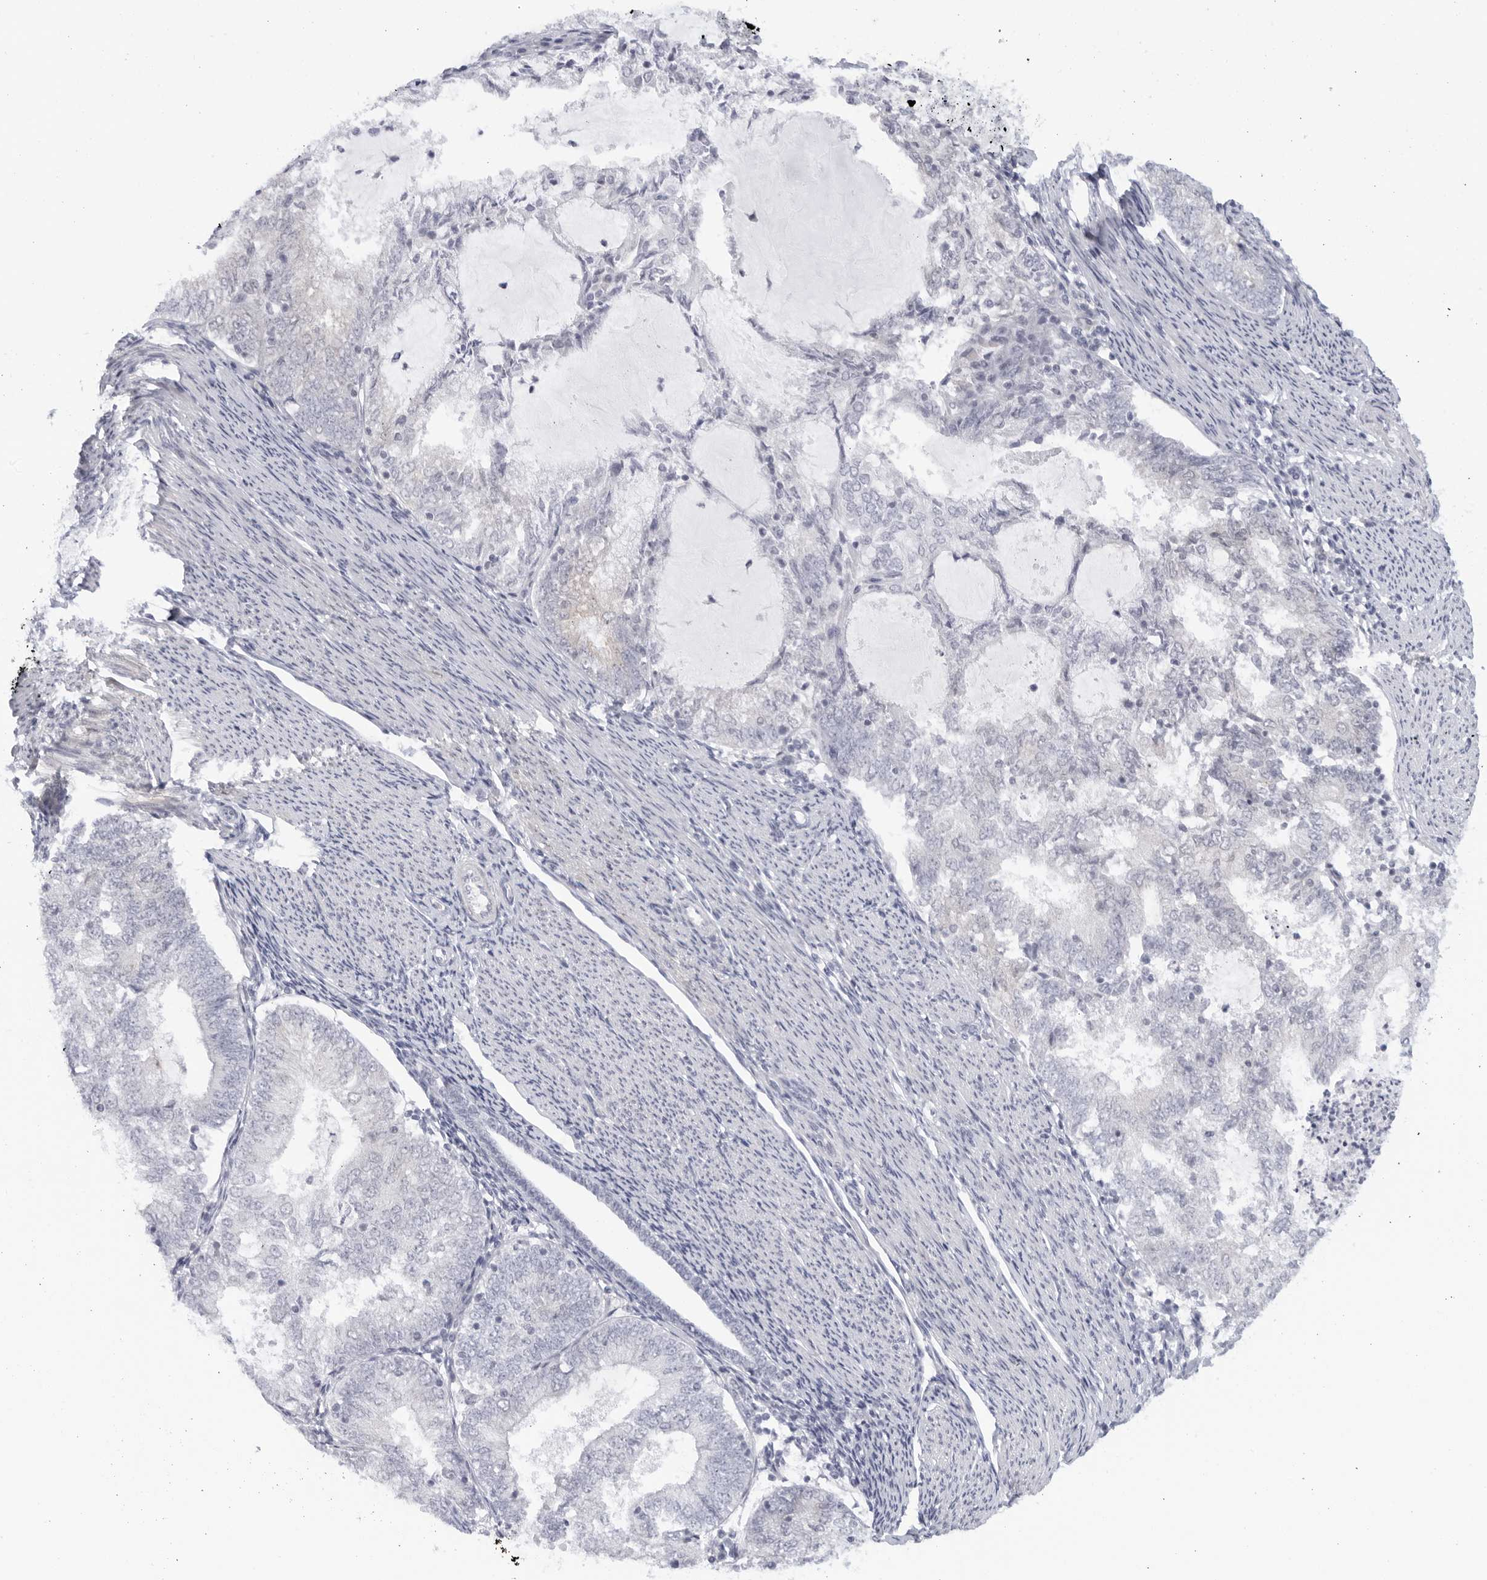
{"staining": {"intensity": "negative", "quantity": "none", "location": "none"}, "tissue": "endometrial cancer", "cell_type": "Tumor cells", "image_type": "cancer", "snomed": [{"axis": "morphology", "description": "Adenocarcinoma, NOS"}, {"axis": "topography", "description": "Endometrium"}], "caption": "Immunohistochemistry image of neoplastic tissue: human endometrial adenocarcinoma stained with DAB (3,3'-diaminobenzidine) reveals no significant protein staining in tumor cells. (Brightfield microscopy of DAB (3,3'-diaminobenzidine) immunohistochemistry at high magnification).", "gene": "WDTC1", "patient": {"sex": "female", "age": 57}}